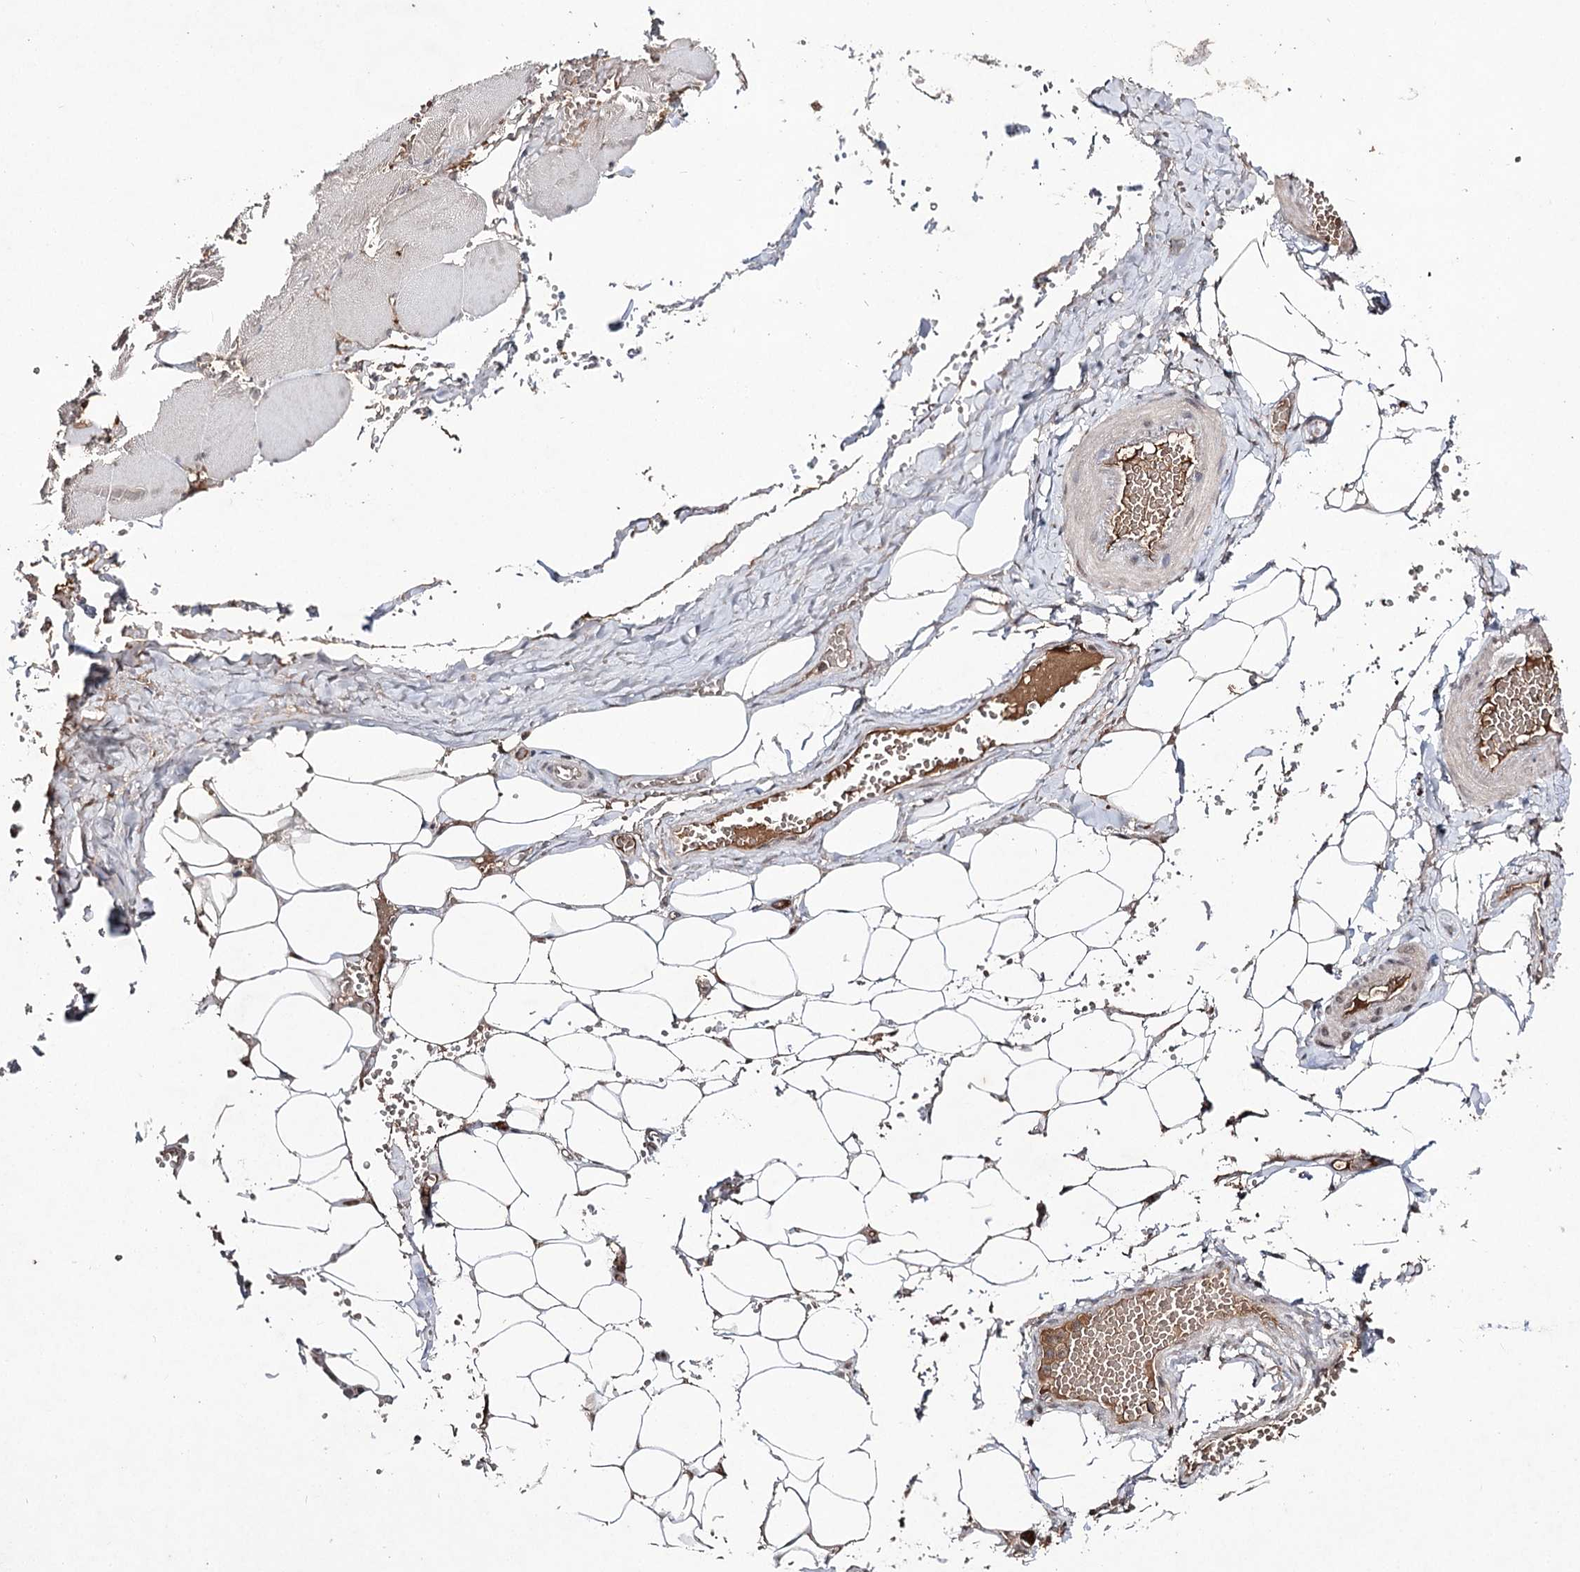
{"staining": {"intensity": "moderate", "quantity": ">75%", "location": "cytoplasmic/membranous,nuclear"}, "tissue": "adipose tissue", "cell_type": "Adipocytes", "image_type": "normal", "snomed": [{"axis": "morphology", "description": "Normal tissue, NOS"}, {"axis": "topography", "description": "Skeletal muscle"}, {"axis": "topography", "description": "Peripheral nerve tissue"}], "caption": "Immunohistochemical staining of benign adipose tissue shows moderate cytoplasmic/membranous,nuclear protein positivity in about >75% of adipocytes. The staining was performed using DAB (3,3'-diaminobenzidine) to visualize the protein expression in brown, while the nuclei were stained in blue with hematoxylin (Magnification: 20x).", "gene": "SYNGR3", "patient": {"sex": "female", "age": 55}}